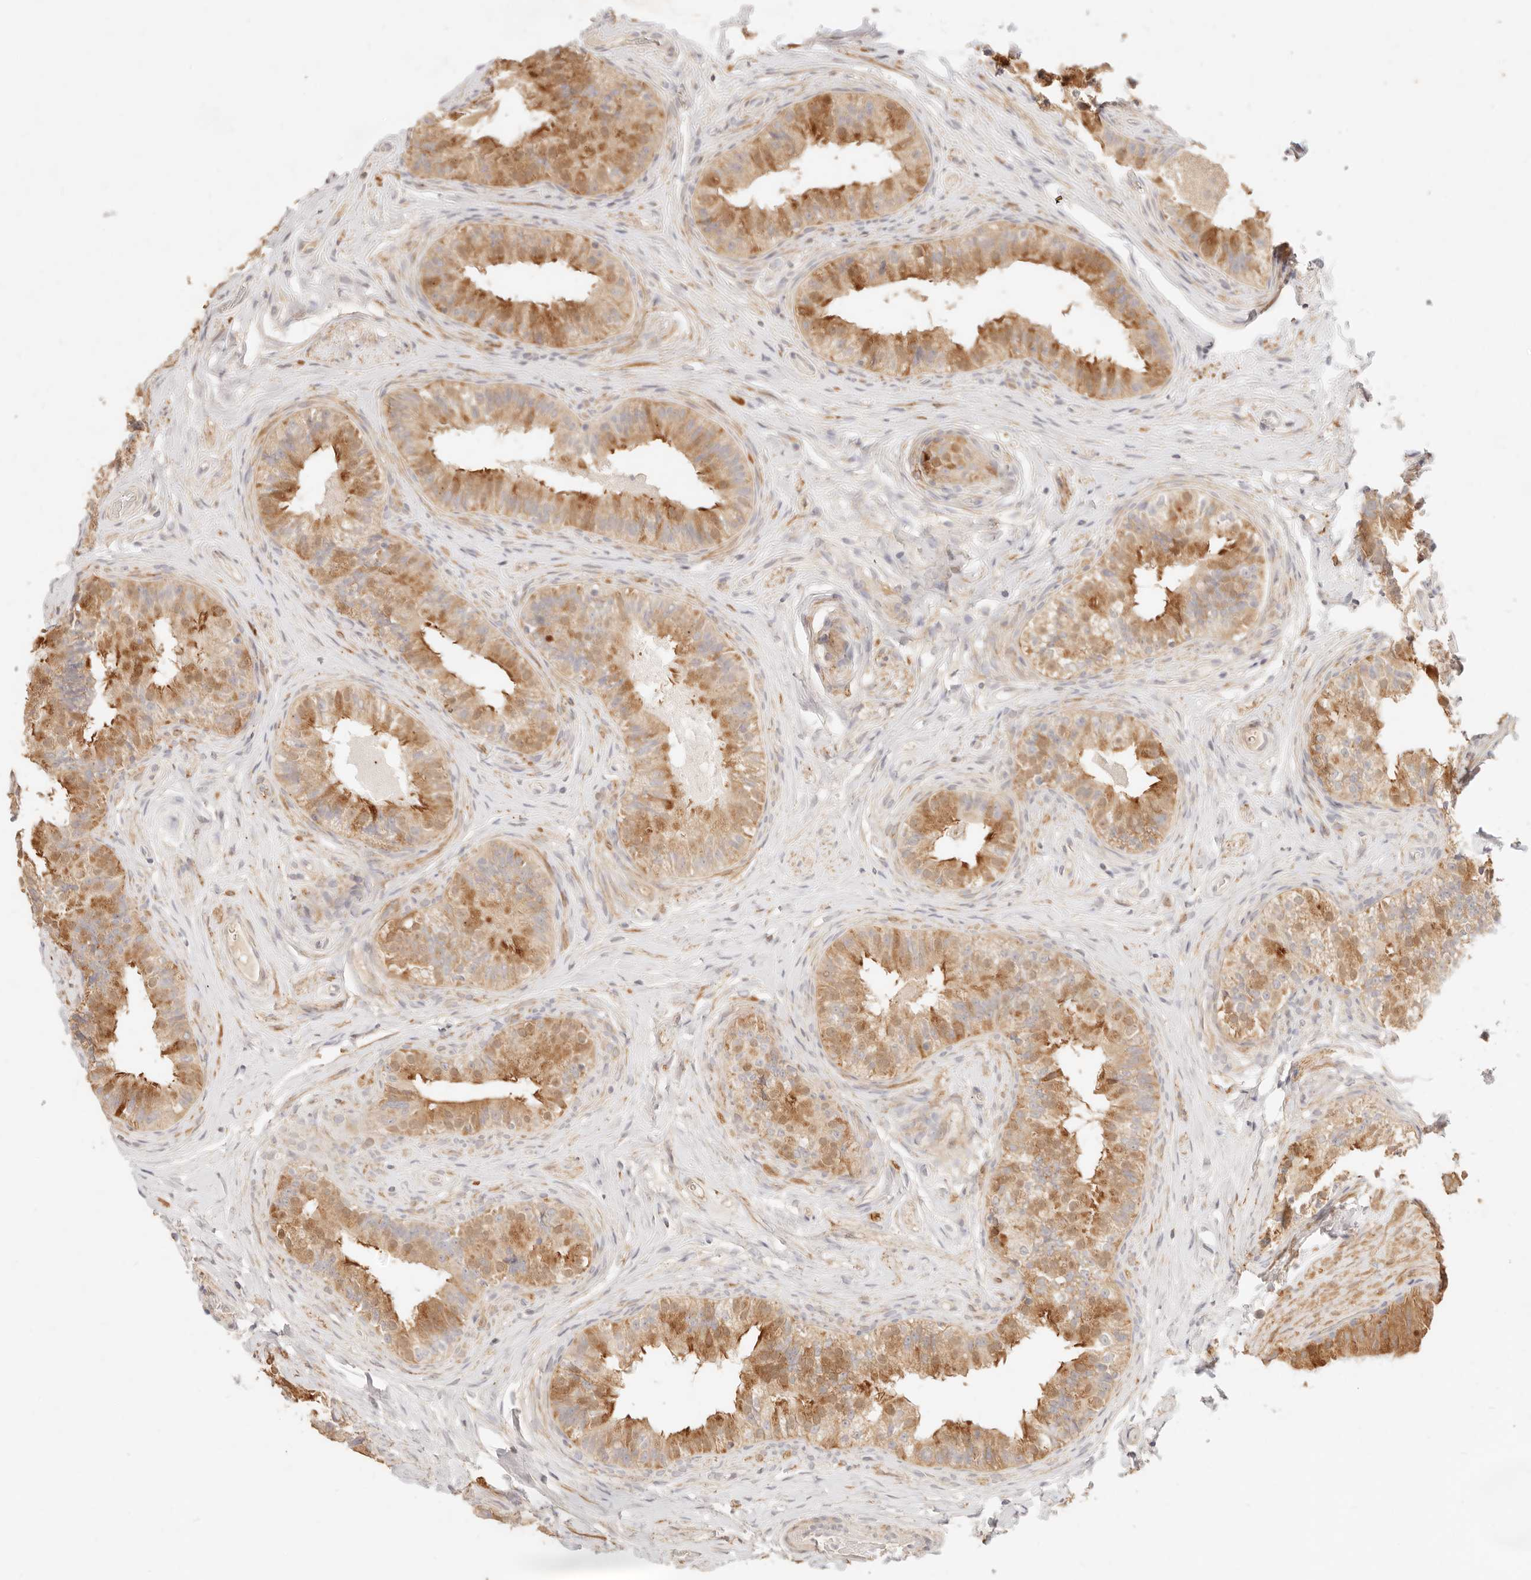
{"staining": {"intensity": "moderate", "quantity": ">75%", "location": "cytoplasmic/membranous"}, "tissue": "epididymis", "cell_type": "Glandular cells", "image_type": "normal", "snomed": [{"axis": "morphology", "description": "Normal tissue, NOS"}, {"axis": "topography", "description": "Epididymis"}], "caption": "Epididymis stained with a protein marker shows moderate staining in glandular cells.", "gene": "RUBCNL", "patient": {"sex": "male", "age": 49}}